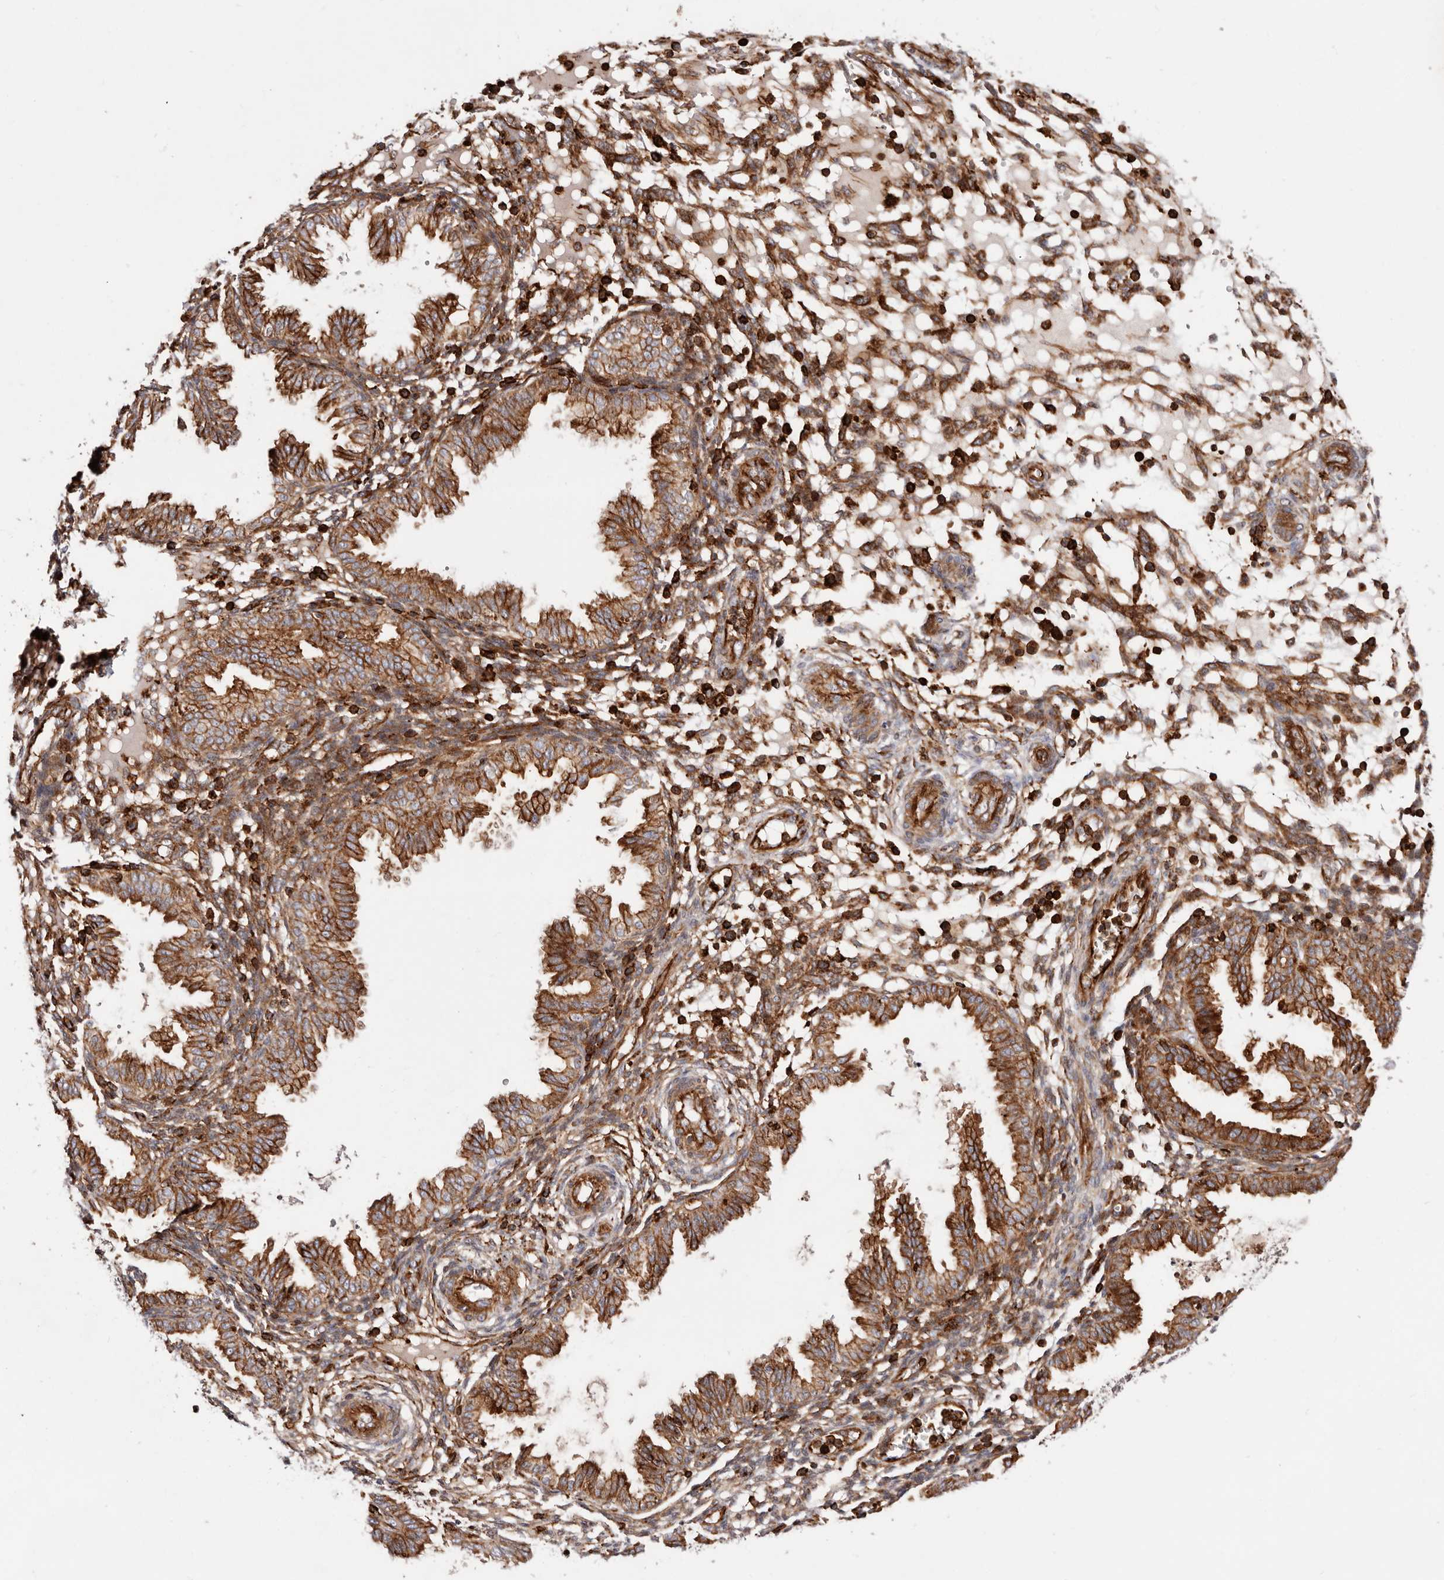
{"staining": {"intensity": "strong", "quantity": "25%-75%", "location": "cytoplasmic/membranous"}, "tissue": "endometrium", "cell_type": "Cells in endometrial stroma", "image_type": "normal", "snomed": [{"axis": "morphology", "description": "Normal tissue, NOS"}, {"axis": "topography", "description": "Endometrium"}], "caption": "Cells in endometrial stroma demonstrate high levels of strong cytoplasmic/membranous staining in about 25%-75% of cells in normal human endometrium. Immunohistochemistry (ihc) stains the protein in brown and the nuclei are stained blue.", "gene": "PTPN22", "patient": {"sex": "female", "age": 33}}